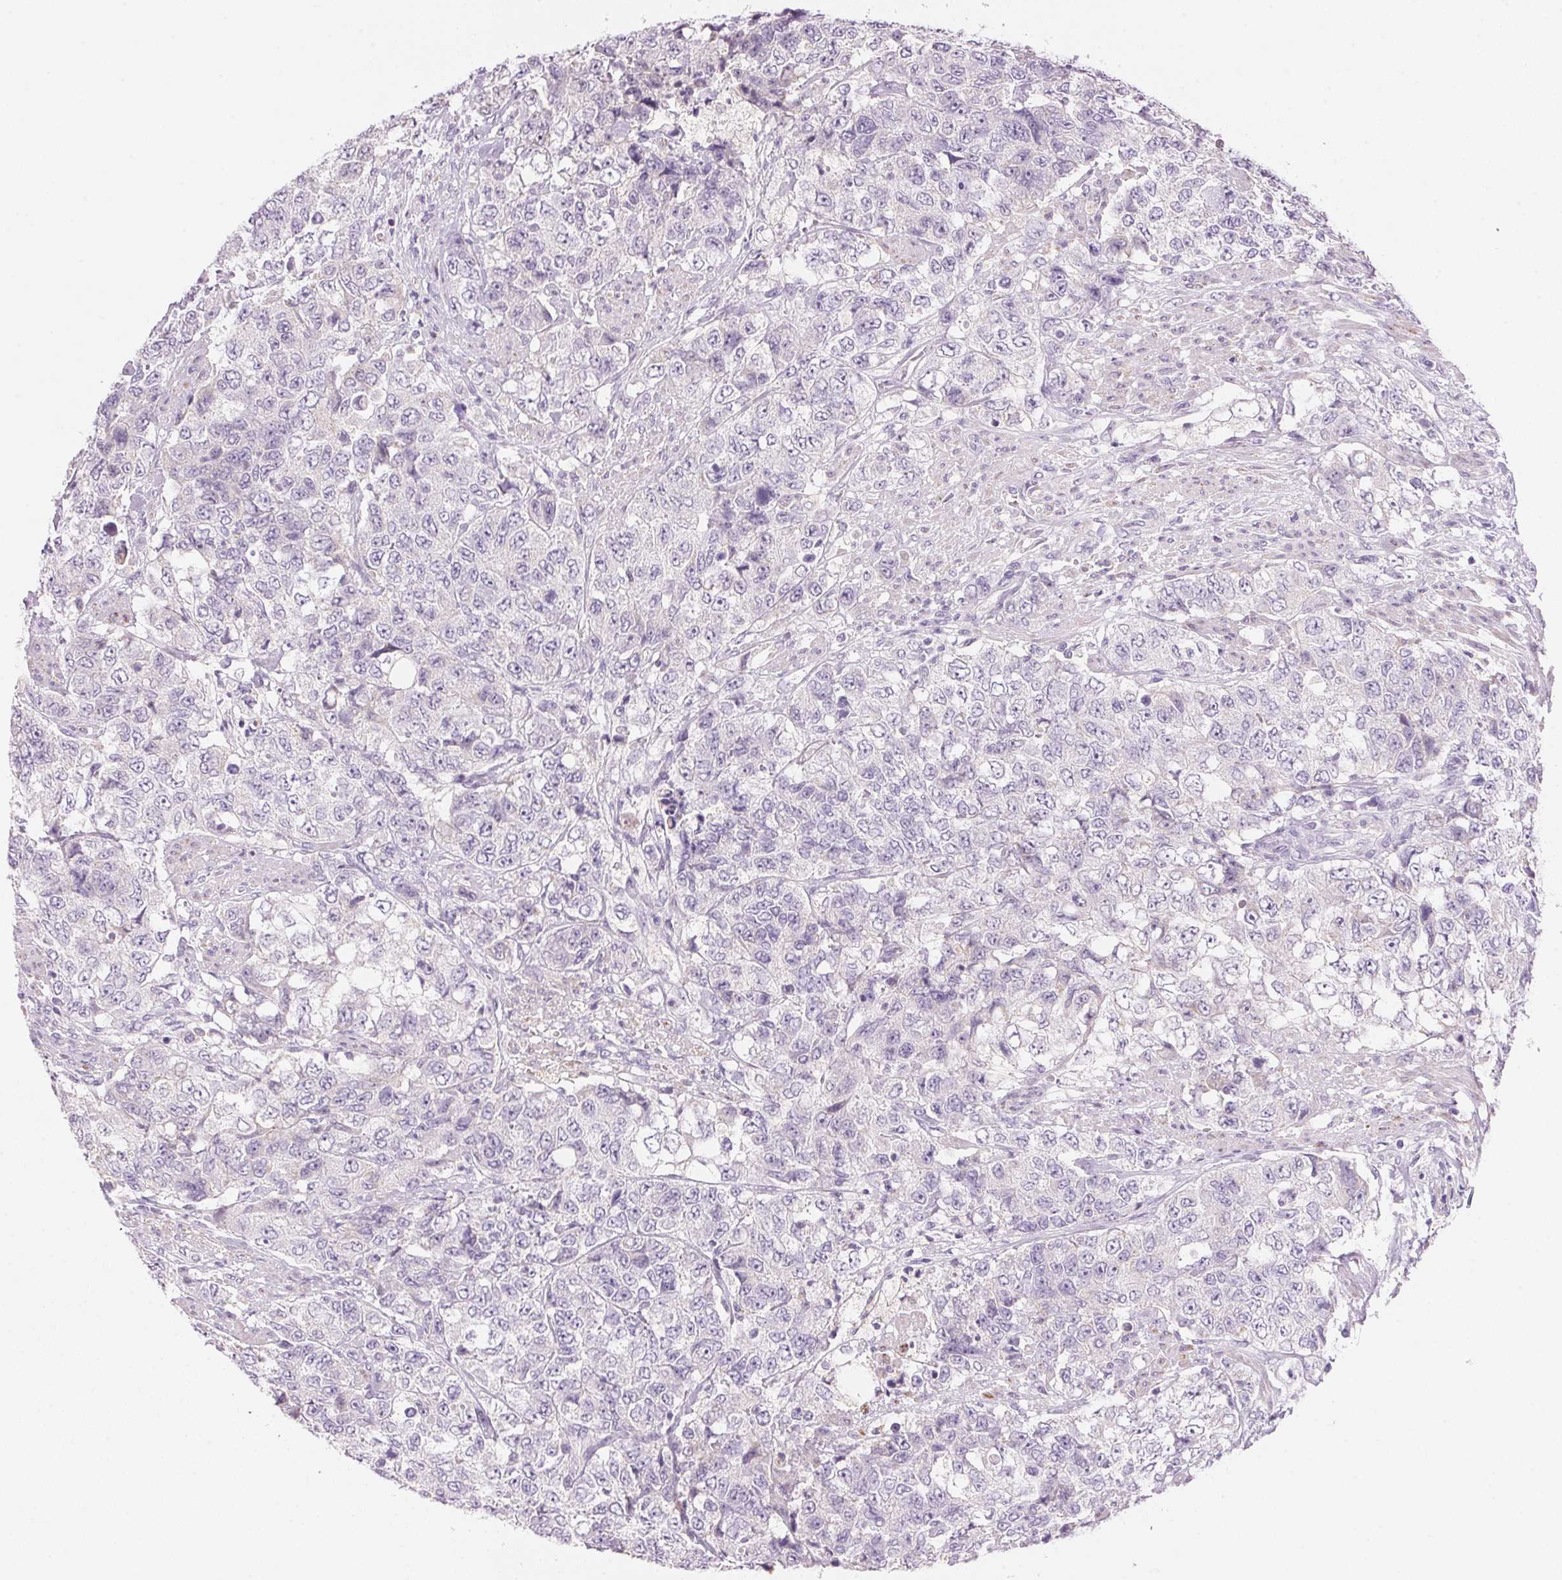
{"staining": {"intensity": "negative", "quantity": "none", "location": "none"}, "tissue": "urothelial cancer", "cell_type": "Tumor cells", "image_type": "cancer", "snomed": [{"axis": "morphology", "description": "Urothelial carcinoma, High grade"}, {"axis": "topography", "description": "Urinary bladder"}], "caption": "Urothelial cancer stained for a protein using immunohistochemistry demonstrates no expression tumor cells.", "gene": "CYP11B1", "patient": {"sex": "female", "age": 78}}